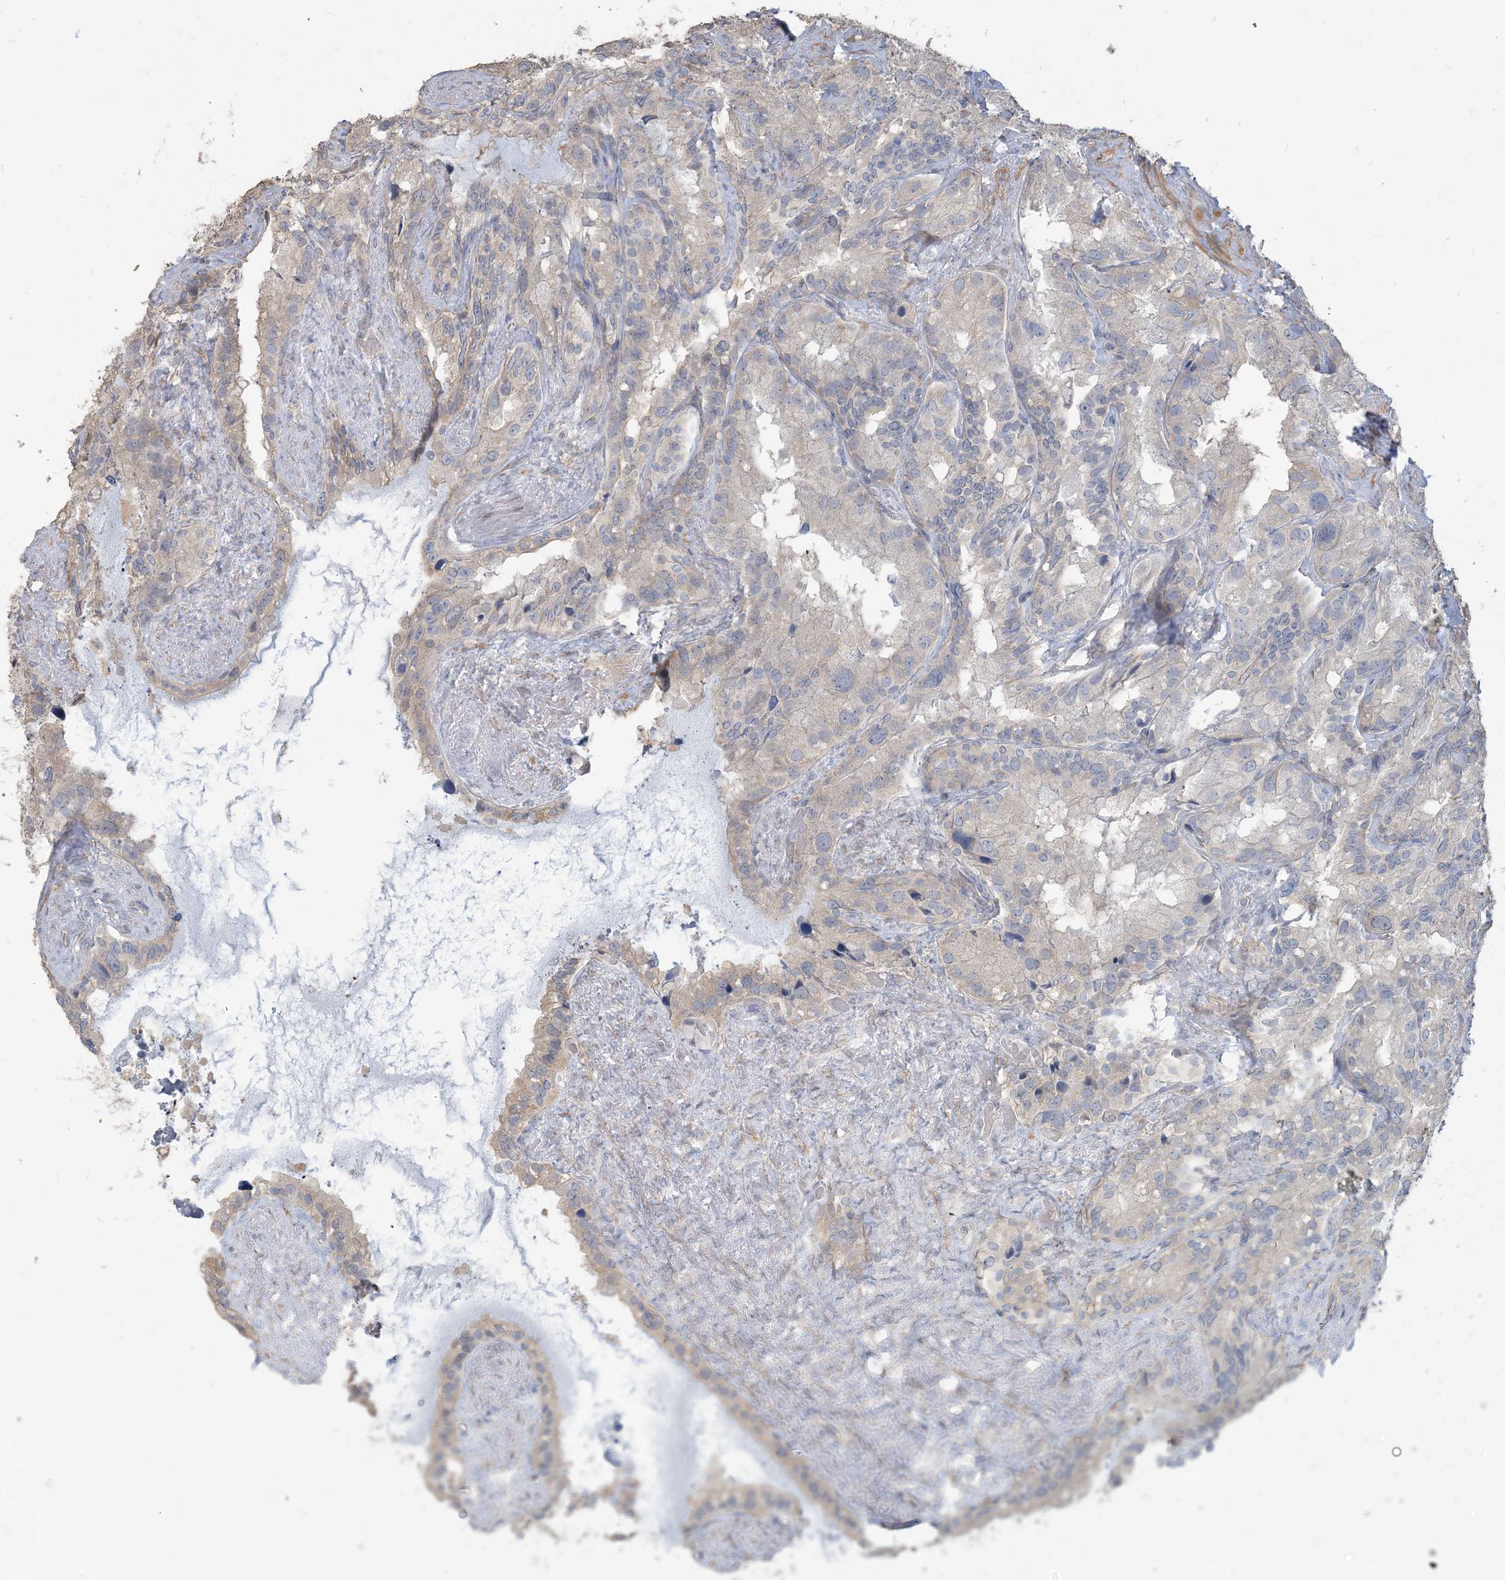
{"staining": {"intensity": "negative", "quantity": "none", "location": "none"}, "tissue": "seminal vesicle", "cell_type": "Glandular cells", "image_type": "normal", "snomed": [{"axis": "morphology", "description": "Normal tissue, NOS"}, {"axis": "topography", "description": "Prostate"}, {"axis": "topography", "description": "Seminal veicle"}], "caption": "Photomicrograph shows no significant protein staining in glandular cells of unremarkable seminal vesicle. (Stains: DAB (3,3'-diaminobenzidine) IHC with hematoxylin counter stain, Microscopy: brightfield microscopy at high magnification).", "gene": "NPHS2", "patient": {"sex": "male", "age": 68}}